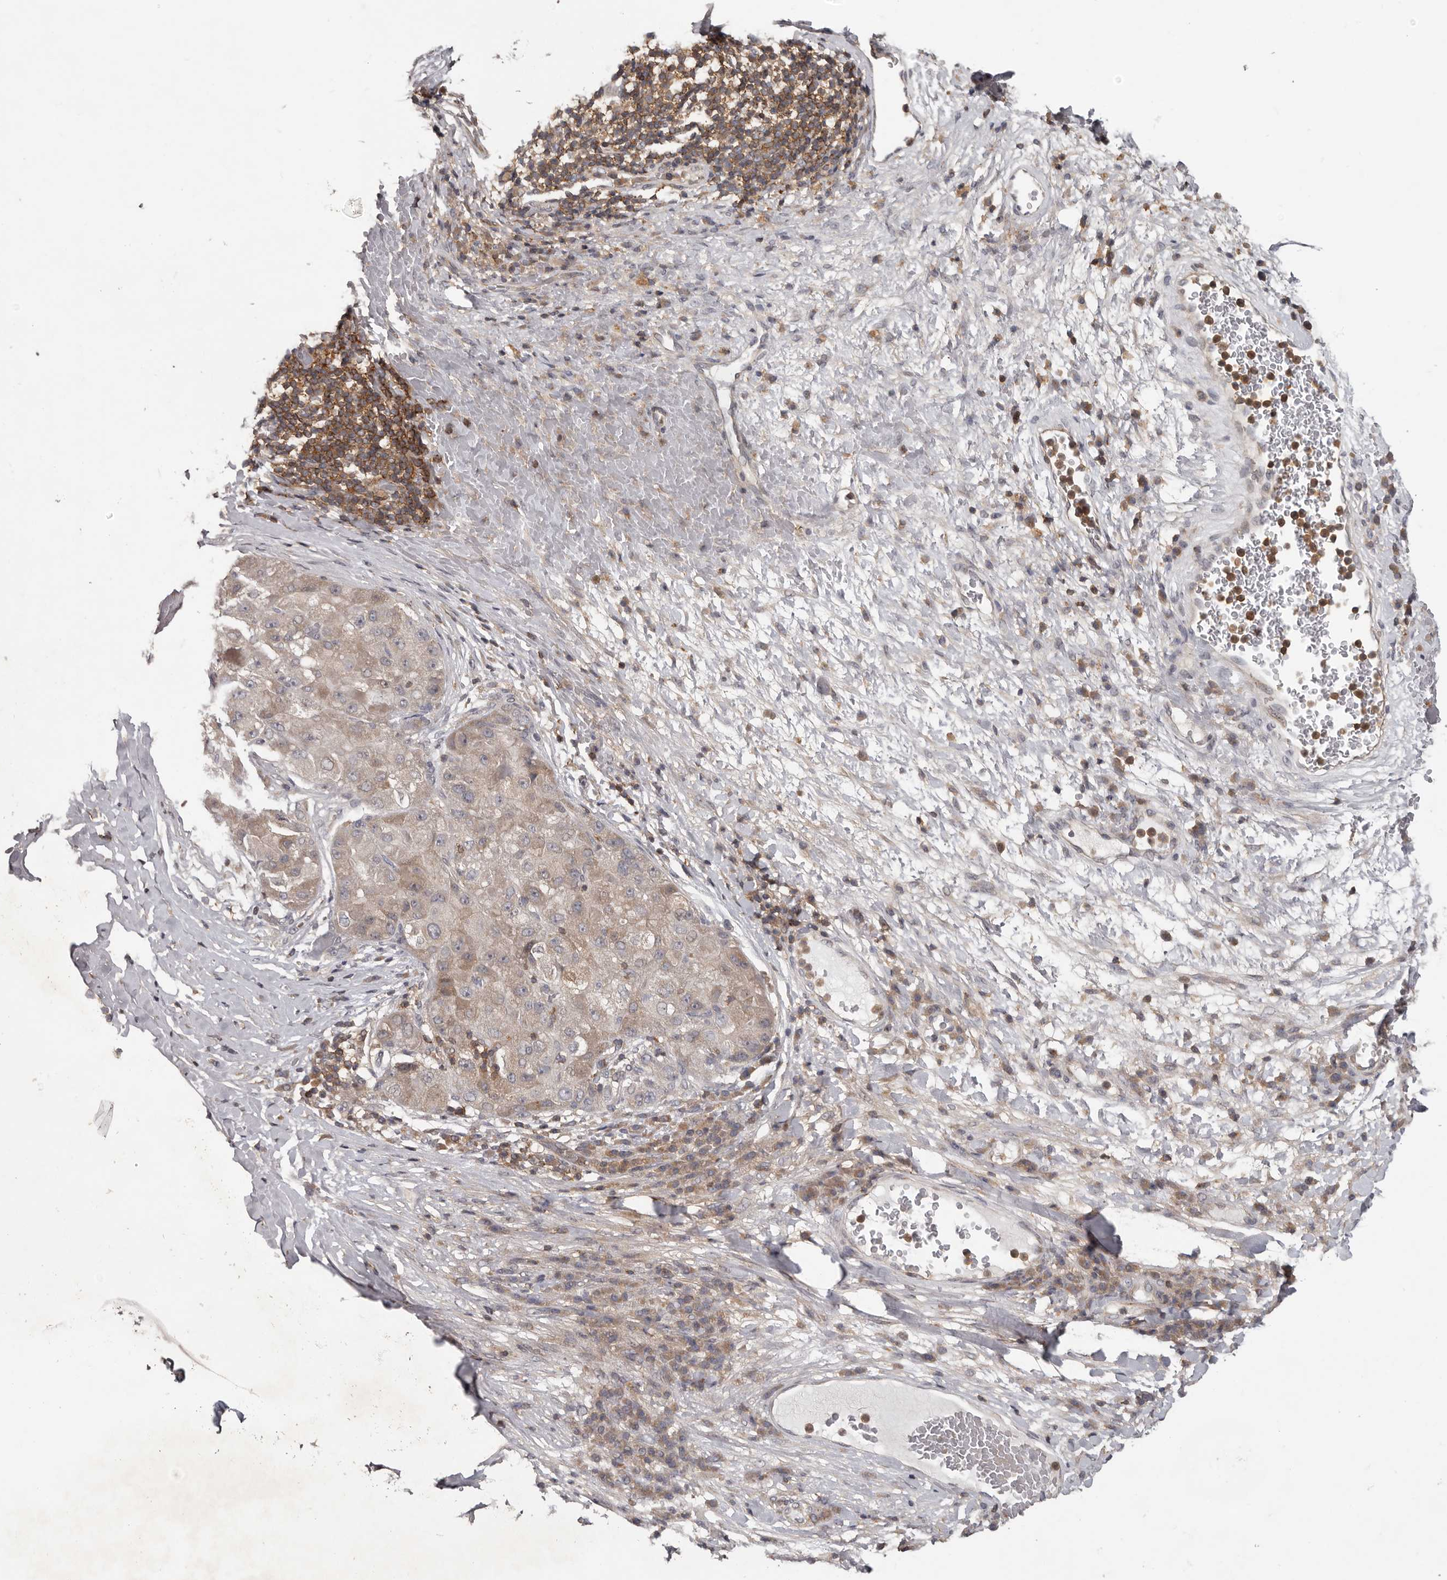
{"staining": {"intensity": "weak", "quantity": ">75%", "location": "cytoplasmic/membranous"}, "tissue": "liver cancer", "cell_type": "Tumor cells", "image_type": "cancer", "snomed": [{"axis": "morphology", "description": "Carcinoma, Hepatocellular, NOS"}, {"axis": "topography", "description": "Liver"}], "caption": "IHC histopathology image of neoplastic tissue: human liver hepatocellular carcinoma stained using immunohistochemistry (IHC) reveals low levels of weak protein expression localized specifically in the cytoplasmic/membranous of tumor cells, appearing as a cytoplasmic/membranous brown color.", "gene": "ANKRD44", "patient": {"sex": "male", "age": 80}}